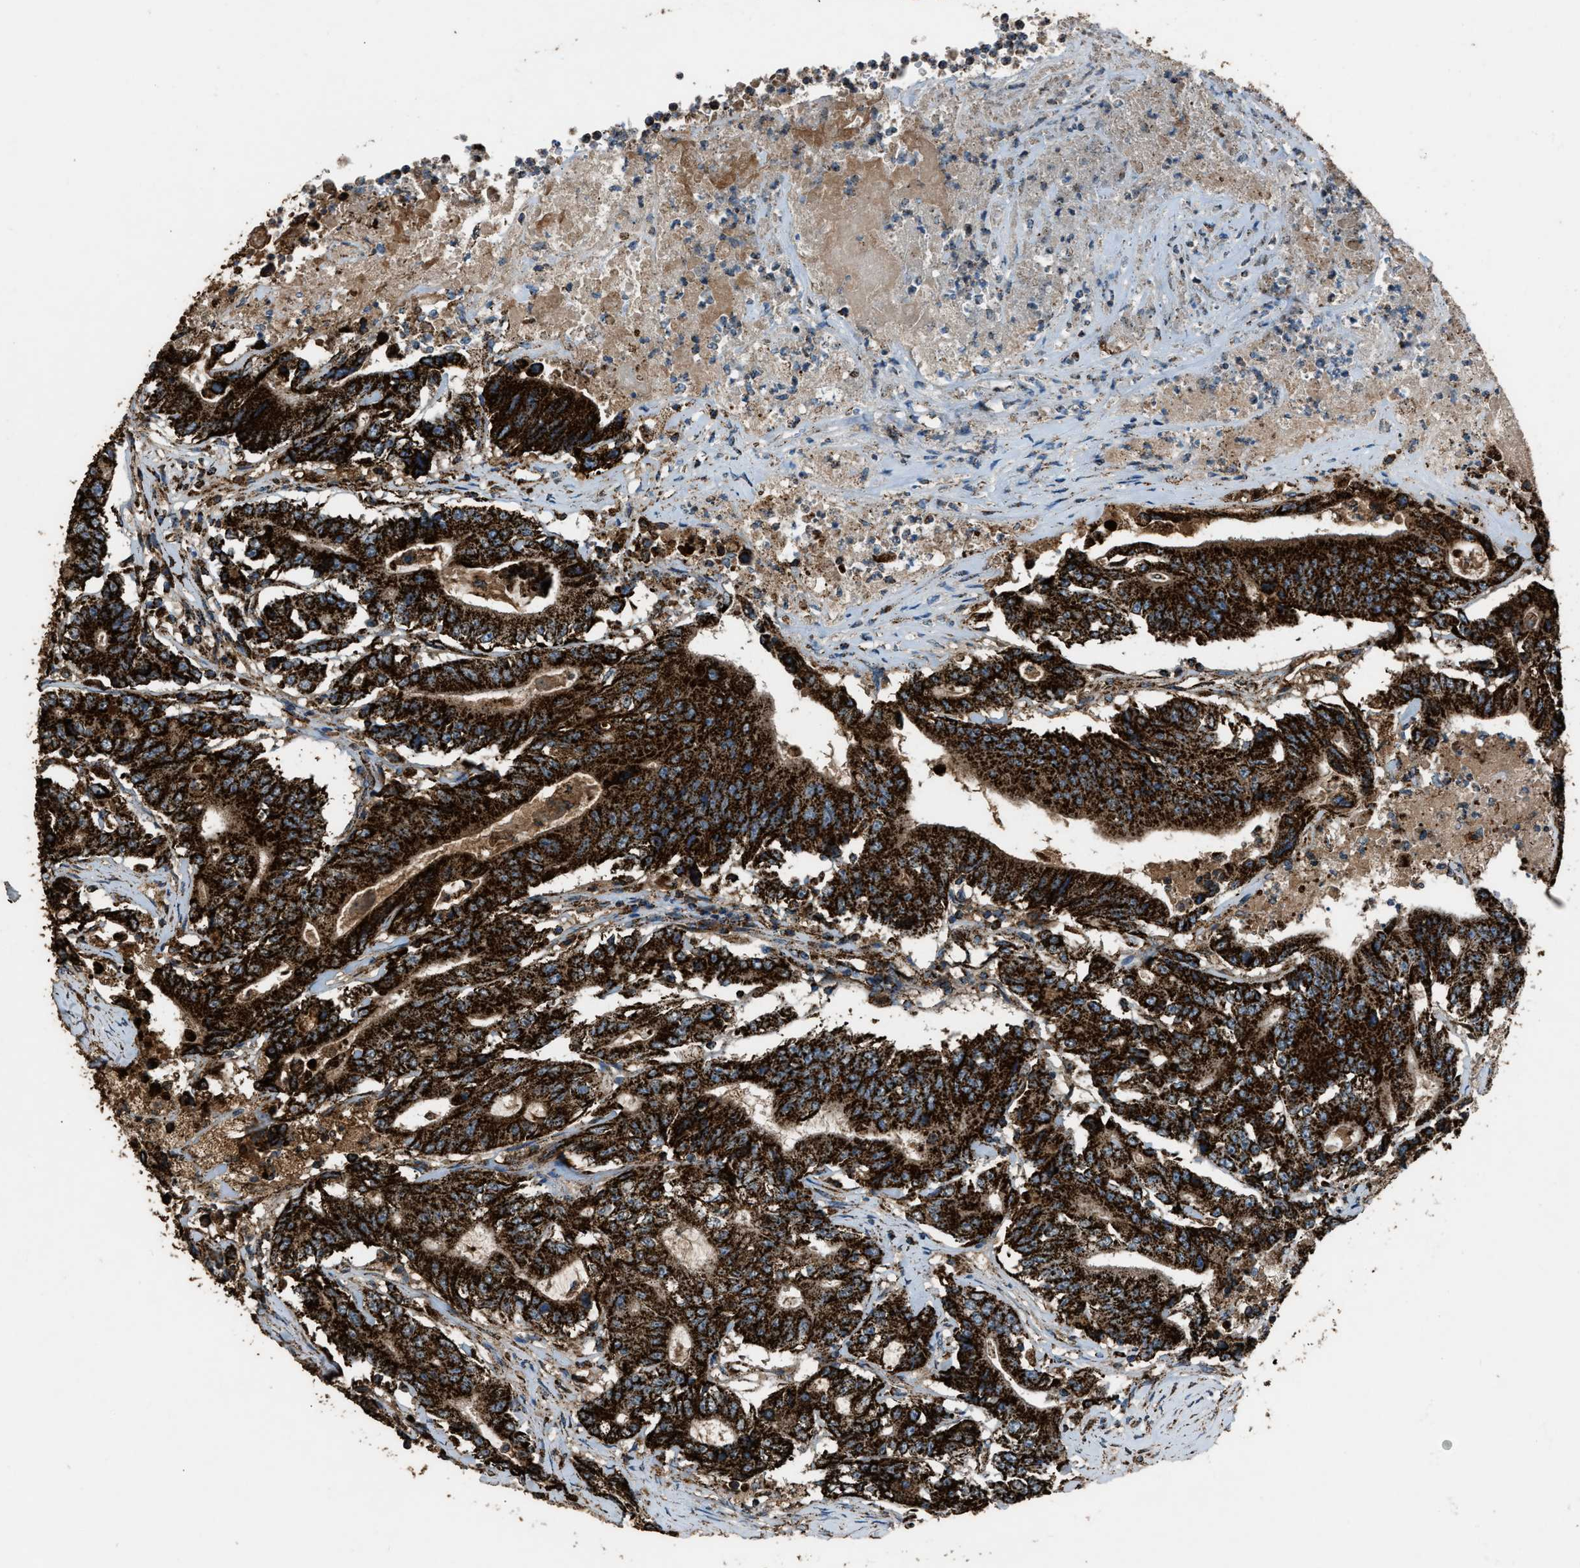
{"staining": {"intensity": "strong", "quantity": ">75%", "location": "cytoplasmic/membranous"}, "tissue": "colorectal cancer", "cell_type": "Tumor cells", "image_type": "cancer", "snomed": [{"axis": "morphology", "description": "Adenocarcinoma, NOS"}, {"axis": "topography", "description": "Colon"}], "caption": "Brown immunohistochemical staining in human colorectal cancer (adenocarcinoma) demonstrates strong cytoplasmic/membranous positivity in about >75% of tumor cells. (IHC, brightfield microscopy, high magnification).", "gene": "MDH2", "patient": {"sex": "female", "age": 77}}